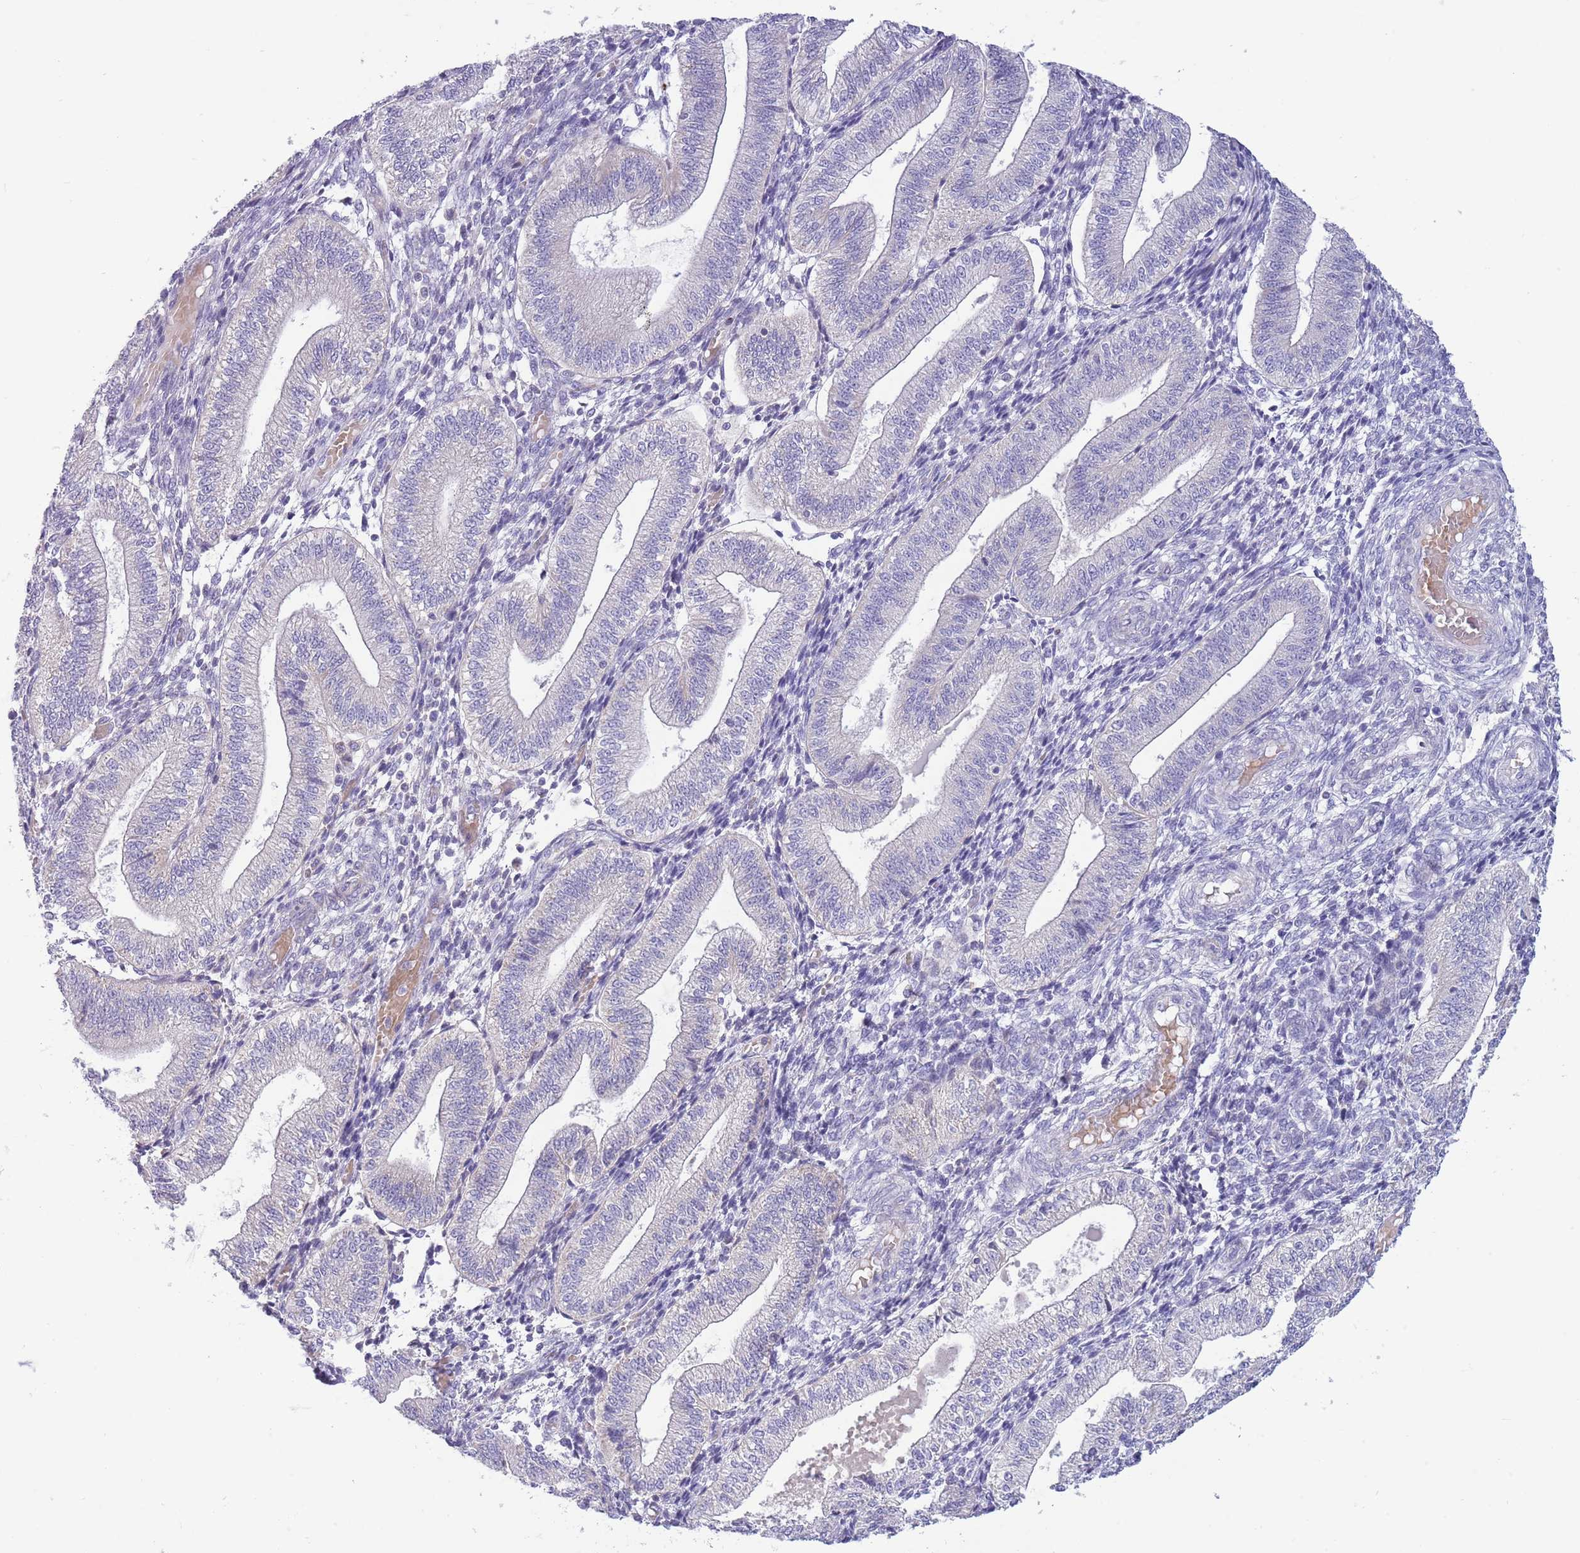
{"staining": {"intensity": "negative", "quantity": "none", "location": "none"}, "tissue": "endometrium", "cell_type": "Cells in endometrial stroma", "image_type": "normal", "snomed": [{"axis": "morphology", "description": "Normal tissue, NOS"}, {"axis": "topography", "description": "Endometrium"}], "caption": "IHC image of unremarkable endometrium stained for a protein (brown), which shows no staining in cells in endometrial stroma. Nuclei are stained in blue.", "gene": "DDHD1", "patient": {"sex": "female", "age": 34}}